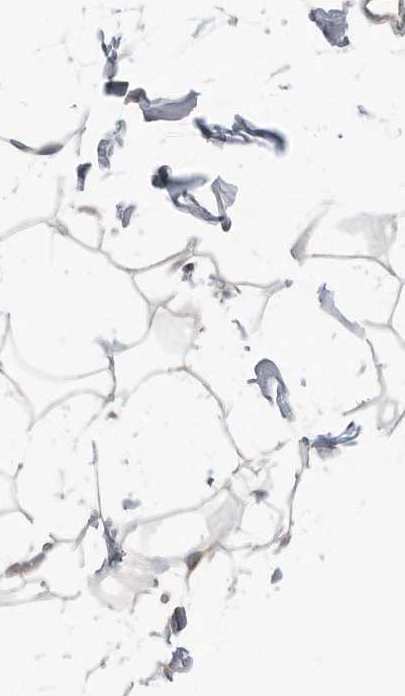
{"staining": {"intensity": "weak", "quantity": ">75%", "location": "cytoplasmic/membranous"}, "tissue": "adipose tissue", "cell_type": "Adipocytes", "image_type": "normal", "snomed": [{"axis": "morphology", "description": "Normal tissue, NOS"}, {"axis": "topography", "description": "Breast"}], "caption": "Adipose tissue was stained to show a protein in brown. There is low levels of weak cytoplasmic/membranous expression in approximately >75% of adipocytes. (DAB (3,3'-diaminobenzidine) = brown stain, brightfield microscopy at high magnification).", "gene": "YRDC", "patient": {"sex": "female", "age": 23}}